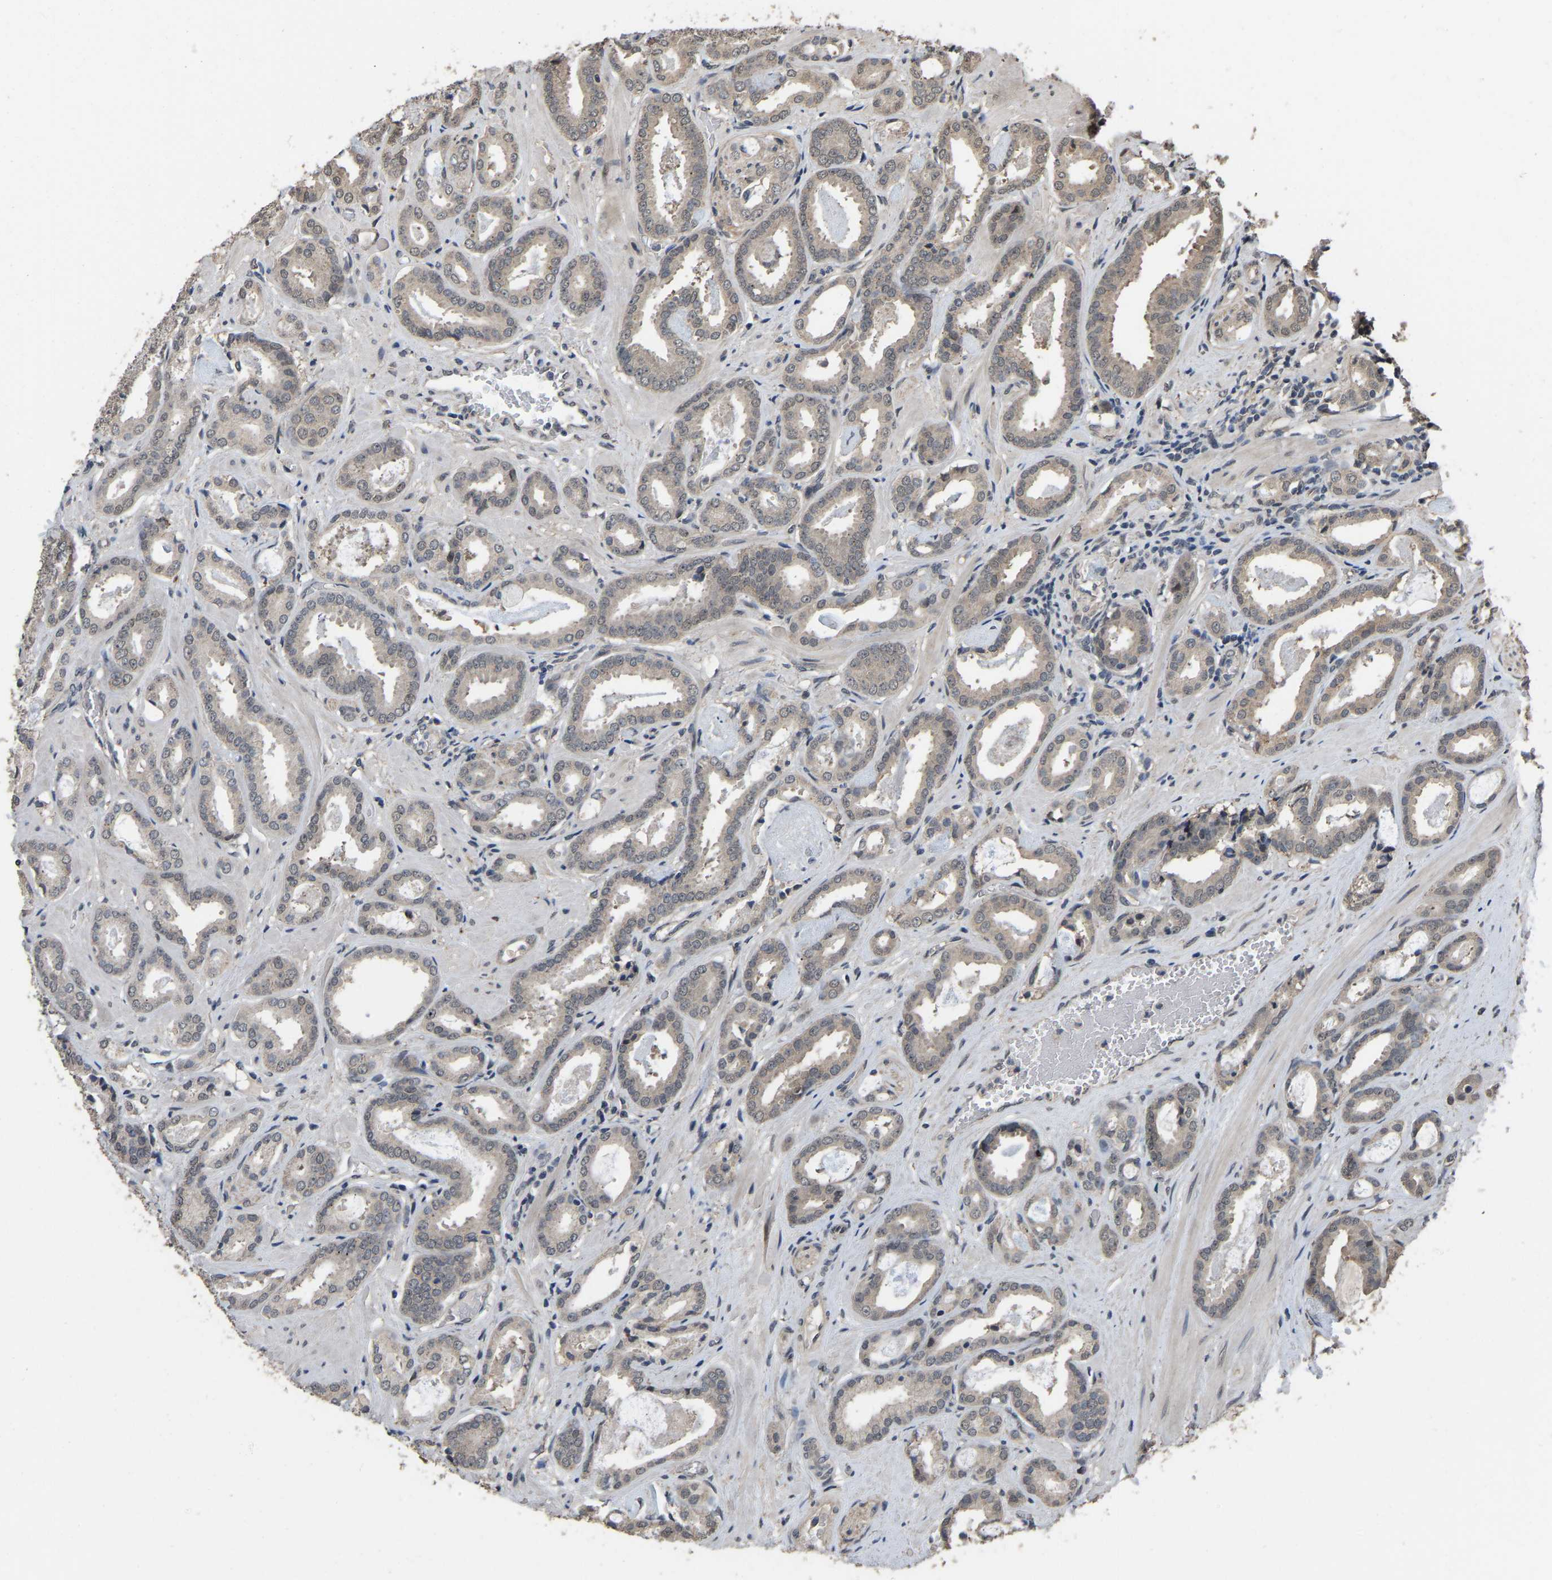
{"staining": {"intensity": "weak", "quantity": "<25%", "location": "cytoplasmic/membranous,nuclear"}, "tissue": "prostate cancer", "cell_type": "Tumor cells", "image_type": "cancer", "snomed": [{"axis": "morphology", "description": "Adenocarcinoma, Low grade"}, {"axis": "topography", "description": "Prostate"}], "caption": "IHC photomicrograph of neoplastic tissue: prostate cancer (low-grade adenocarcinoma) stained with DAB (3,3'-diaminobenzidine) shows no significant protein staining in tumor cells.", "gene": "ARHGAP23", "patient": {"sex": "male", "age": 53}}